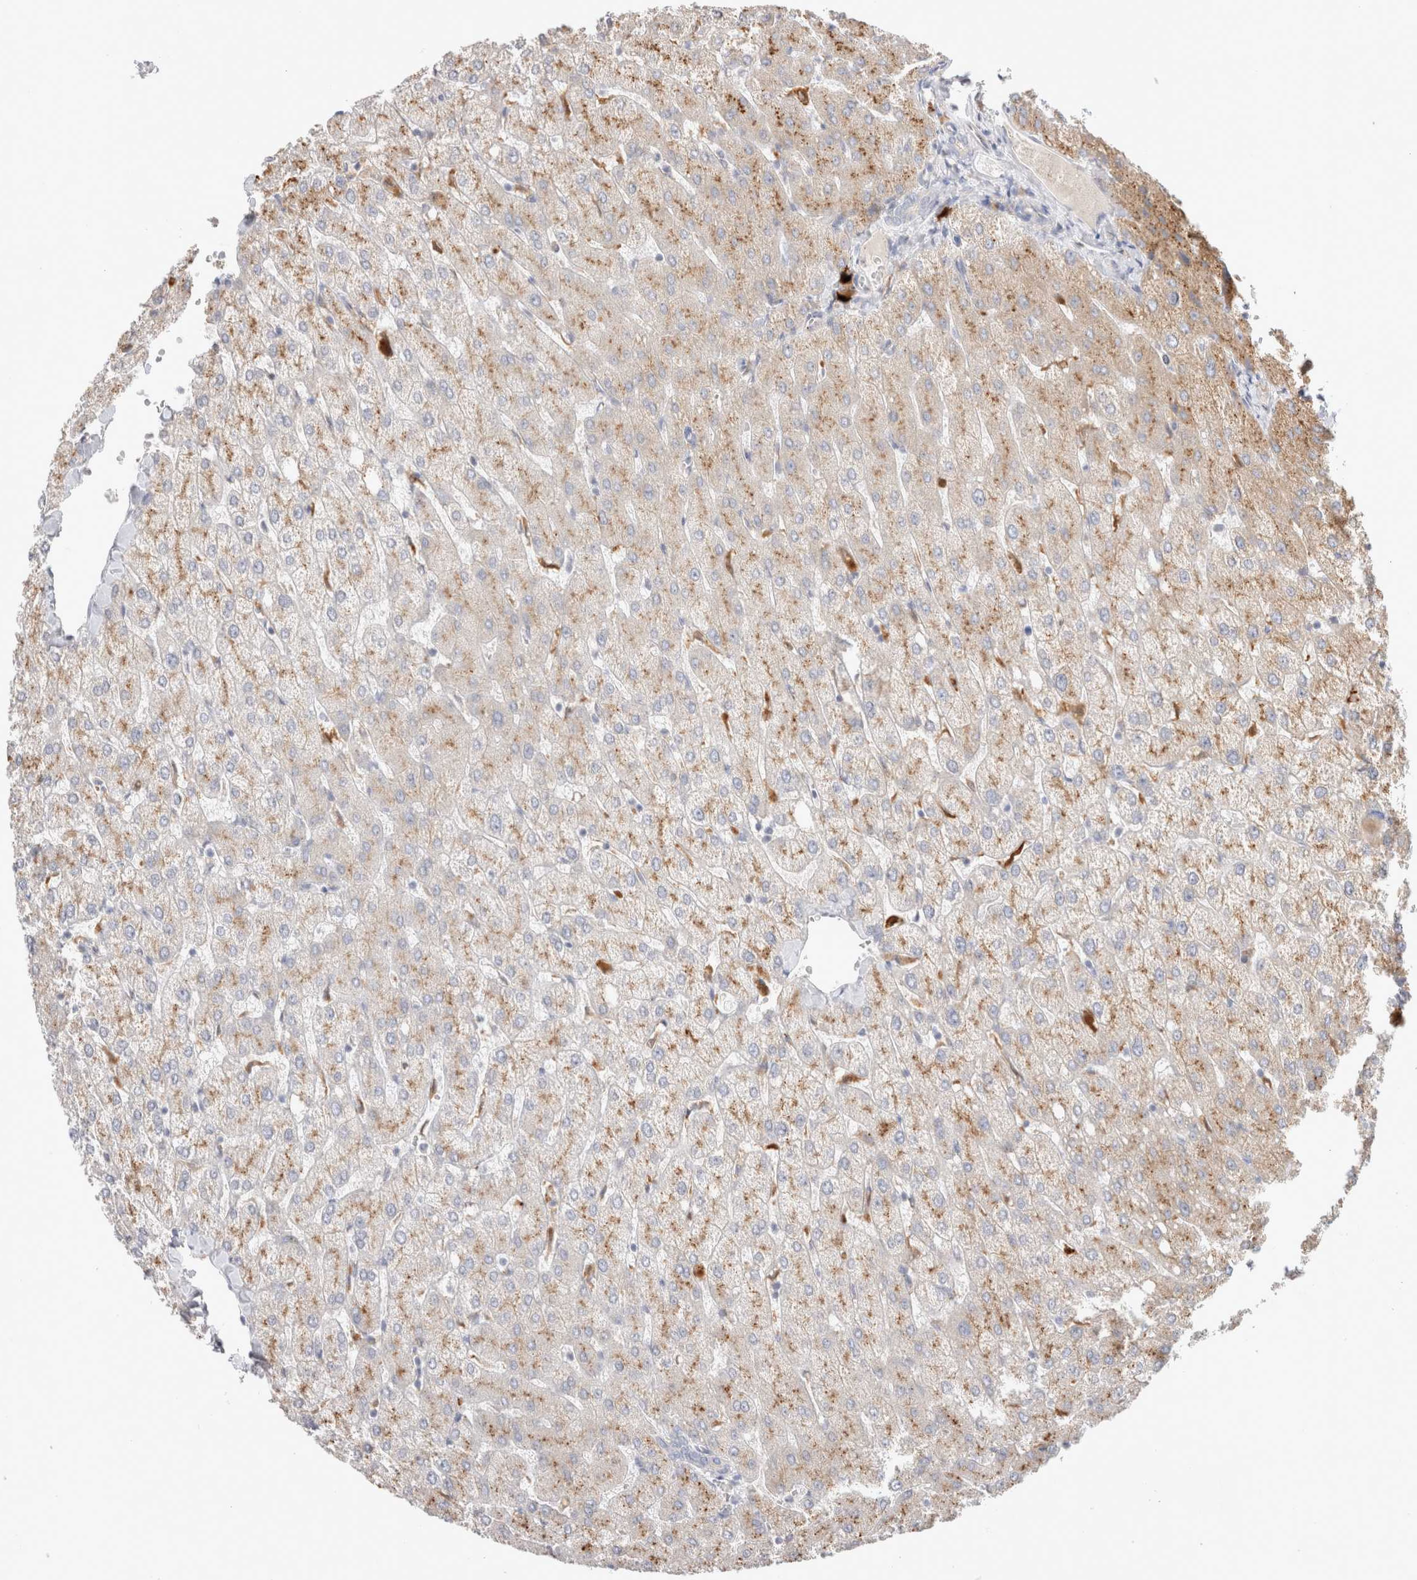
{"staining": {"intensity": "negative", "quantity": "none", "location": "none"}, "tissue": "liver", "cell_type": "Cholangiocytes", "image_type": "normal", "snomed": [{"axis": "morphology", "description": "Normal tissue, NOS"}, {"axis": "topography", "description": "Liver"}], "caption": "Immunohistochemistry (IHC) photomicrograph of unremarkable liver stained for a protein (brown), which demonstrates no positivity in cholangiocytes. The staining is performed using DAB brown chromogen with nuclei counter-stained in using hematoxylin.", "gene": "HPGDS", "patient": {"sex": "female", "age": 54}}